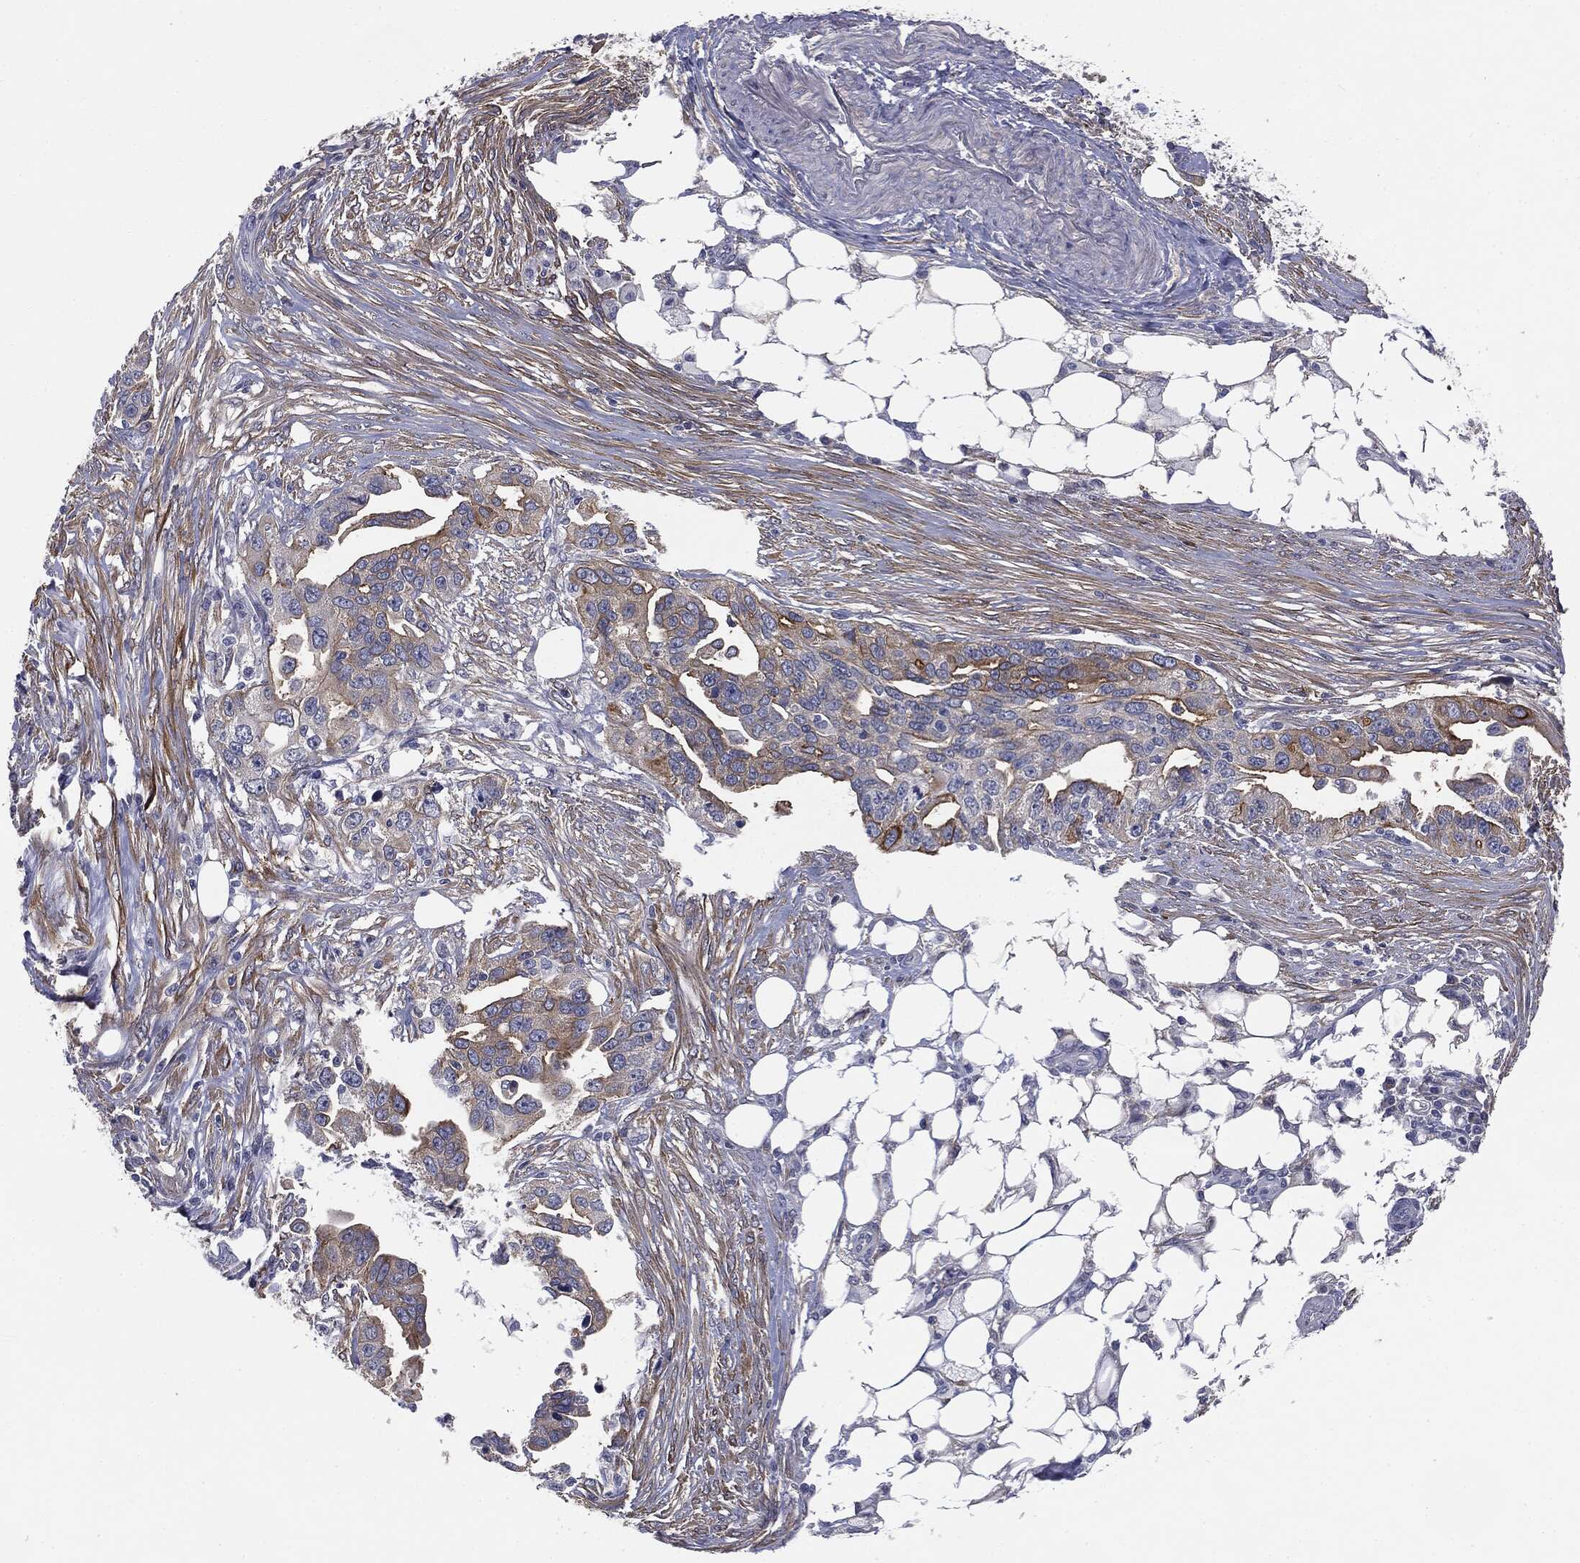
{"staining": {"intensity": "weak", "quantity": "25%-75%", "location": "cytoplasmic/membranous"}, "tissue": "ovarian cancer", "cell_type": "Tumor cells", "image_type": "cancer", "snomed": [{"axis": "morphology", "description": "Carcinoma, endometroid"}, {"axis": "morphology", "description": "Cystadenocarcinoma, serous, NOS"}, {"axis": "topography", "description": "Ovary"}], "caption": "IHC (DAB (3,3'-diaminobenzidine)) staining of human ovarian serous cystadenocarcinoma reveals weak cytoplasmic/membranous protein staining in about 25%-75% of tumor cells.", "gene": "KRT5", "patient": {"sex": "female", "age": 45}}